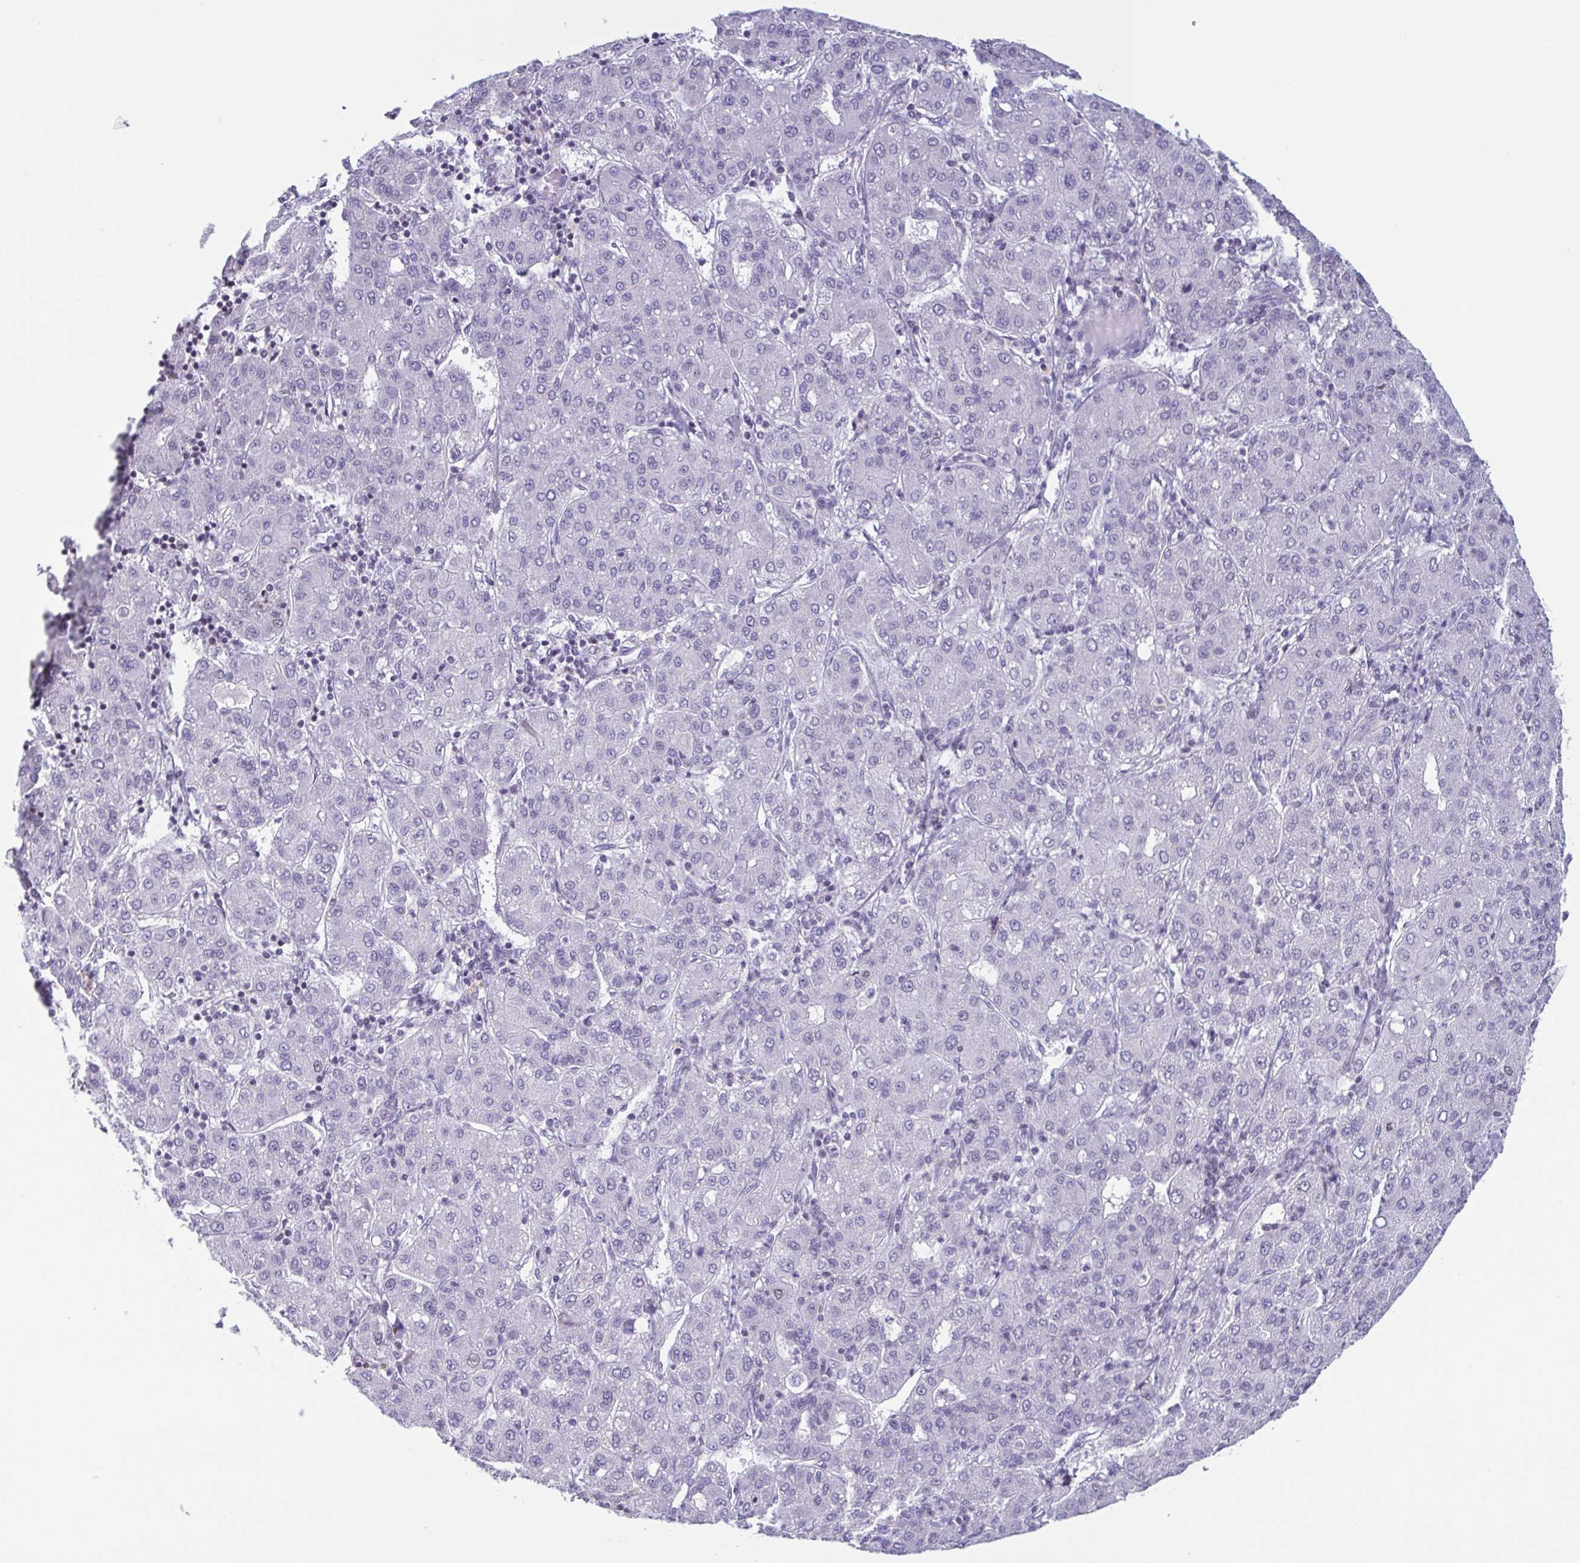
{"staining": {"intensity": "negative", "quantity": "none", "location": "none"}, "tissue": "liver cancer", "cell_type": "Tumor cells", "image_type": "cancer", "snomed": [{"axis": "morphology", "description": "Carcinoma, Hepatocellular, NOS"}, {"axis": "topography", "description": "Liver"}], "caption": "This is an IHC image of liver cancer. There is no staining in tumor cells.", "gene": "IRF1", "patient": {"sex": "male", "age": 65}}